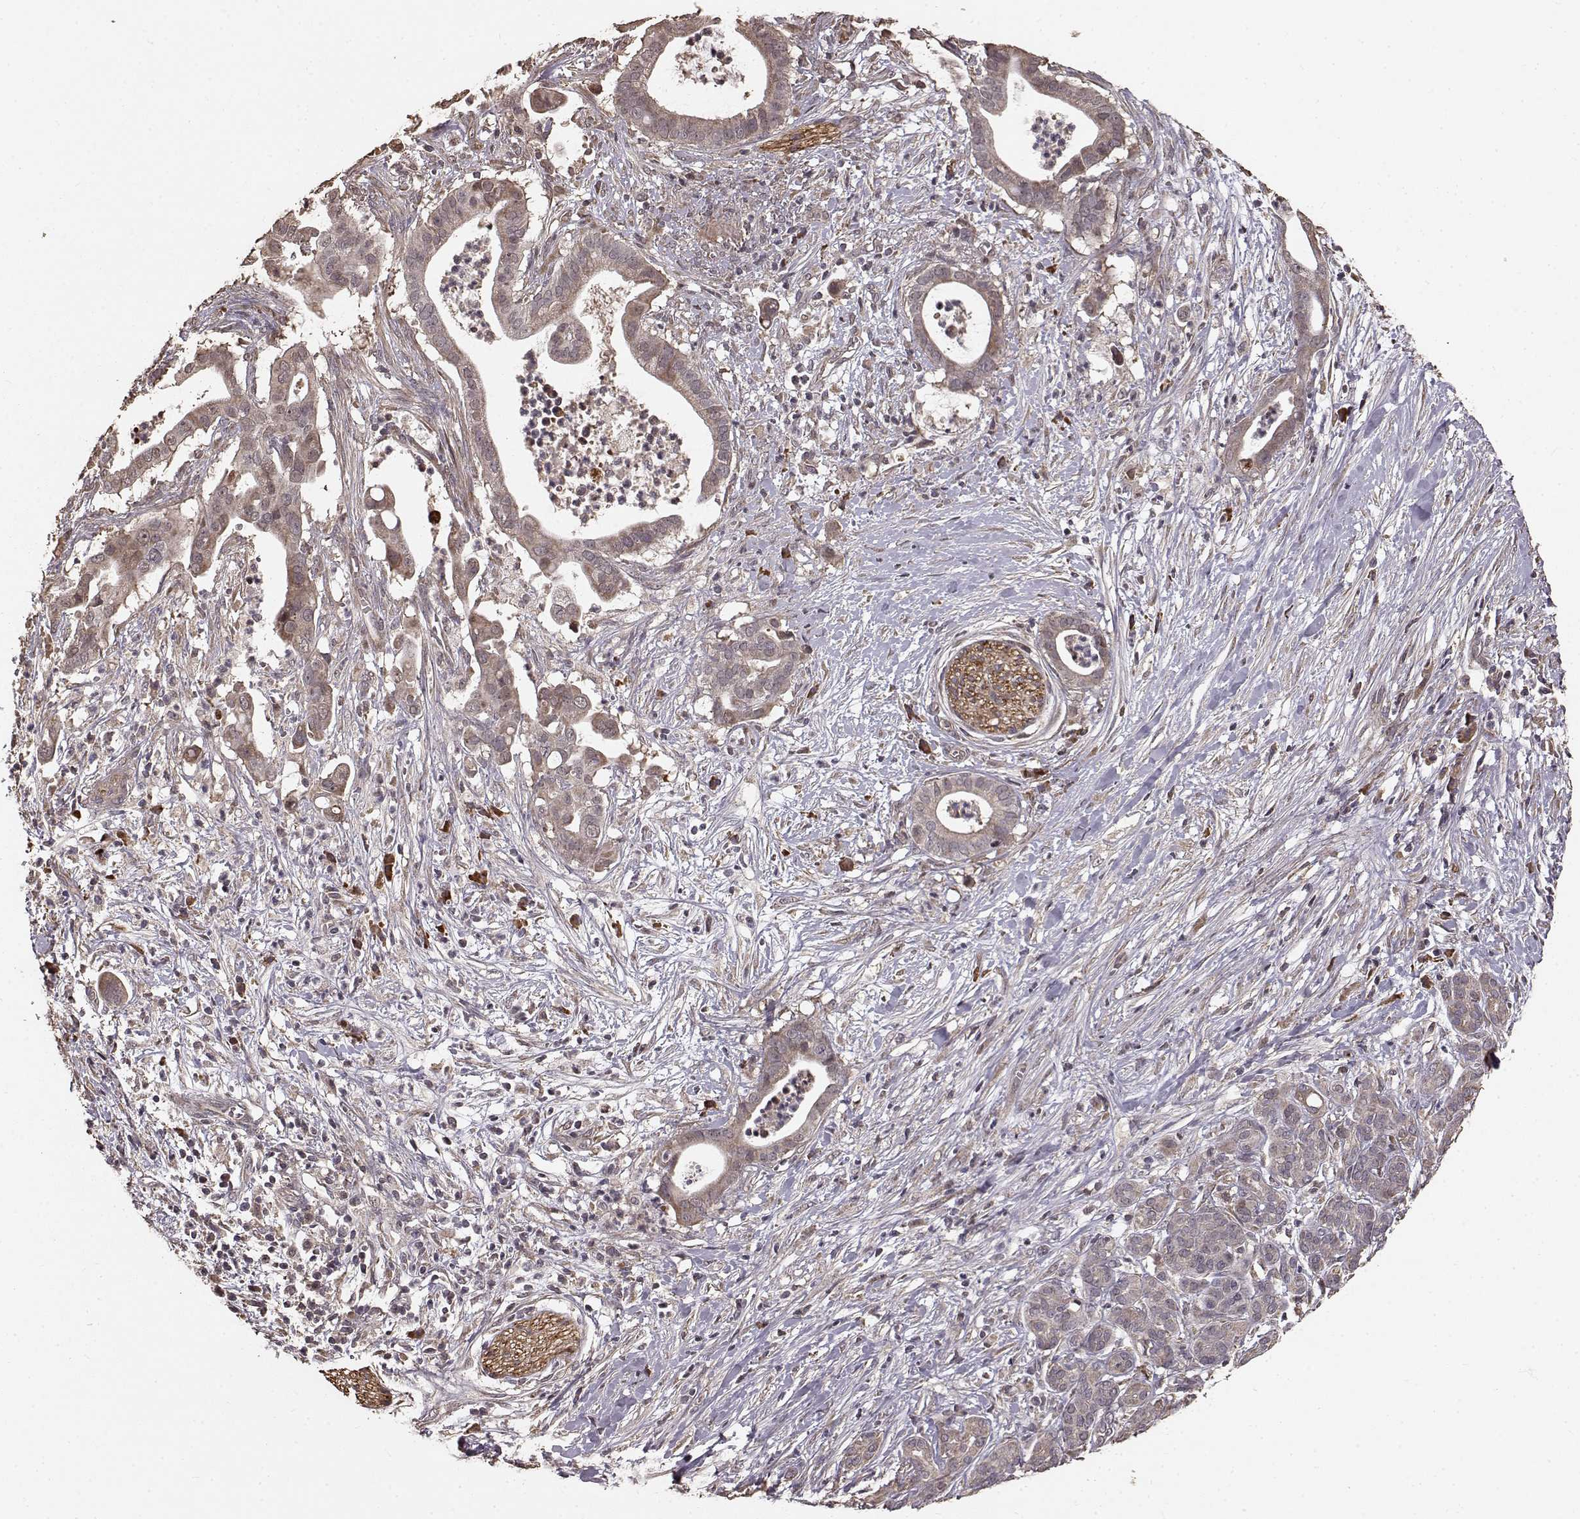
{"staining": {"intensity": "weak", "quantity": ">75%", "location": "cytoplasmic/membranous"}, "tissue": "pancreatic cancer", "cell_type": "Tumor cells", "image_type": "cancer", "snomed": [{"axis": "morphology", "description": "Adenocarcinoma, NOS"}, {"axis": "topography", "description": "Pancreas"}], "caption": "DAB immunohistochemical staining of pancreatic cancer (adenocarcinoma) exhibits weak cytoplasmic/membranous protein positivity in about >75% of tumor cells.", "gene": "USP15", "patient": {"sex": "male", "age": 61}}